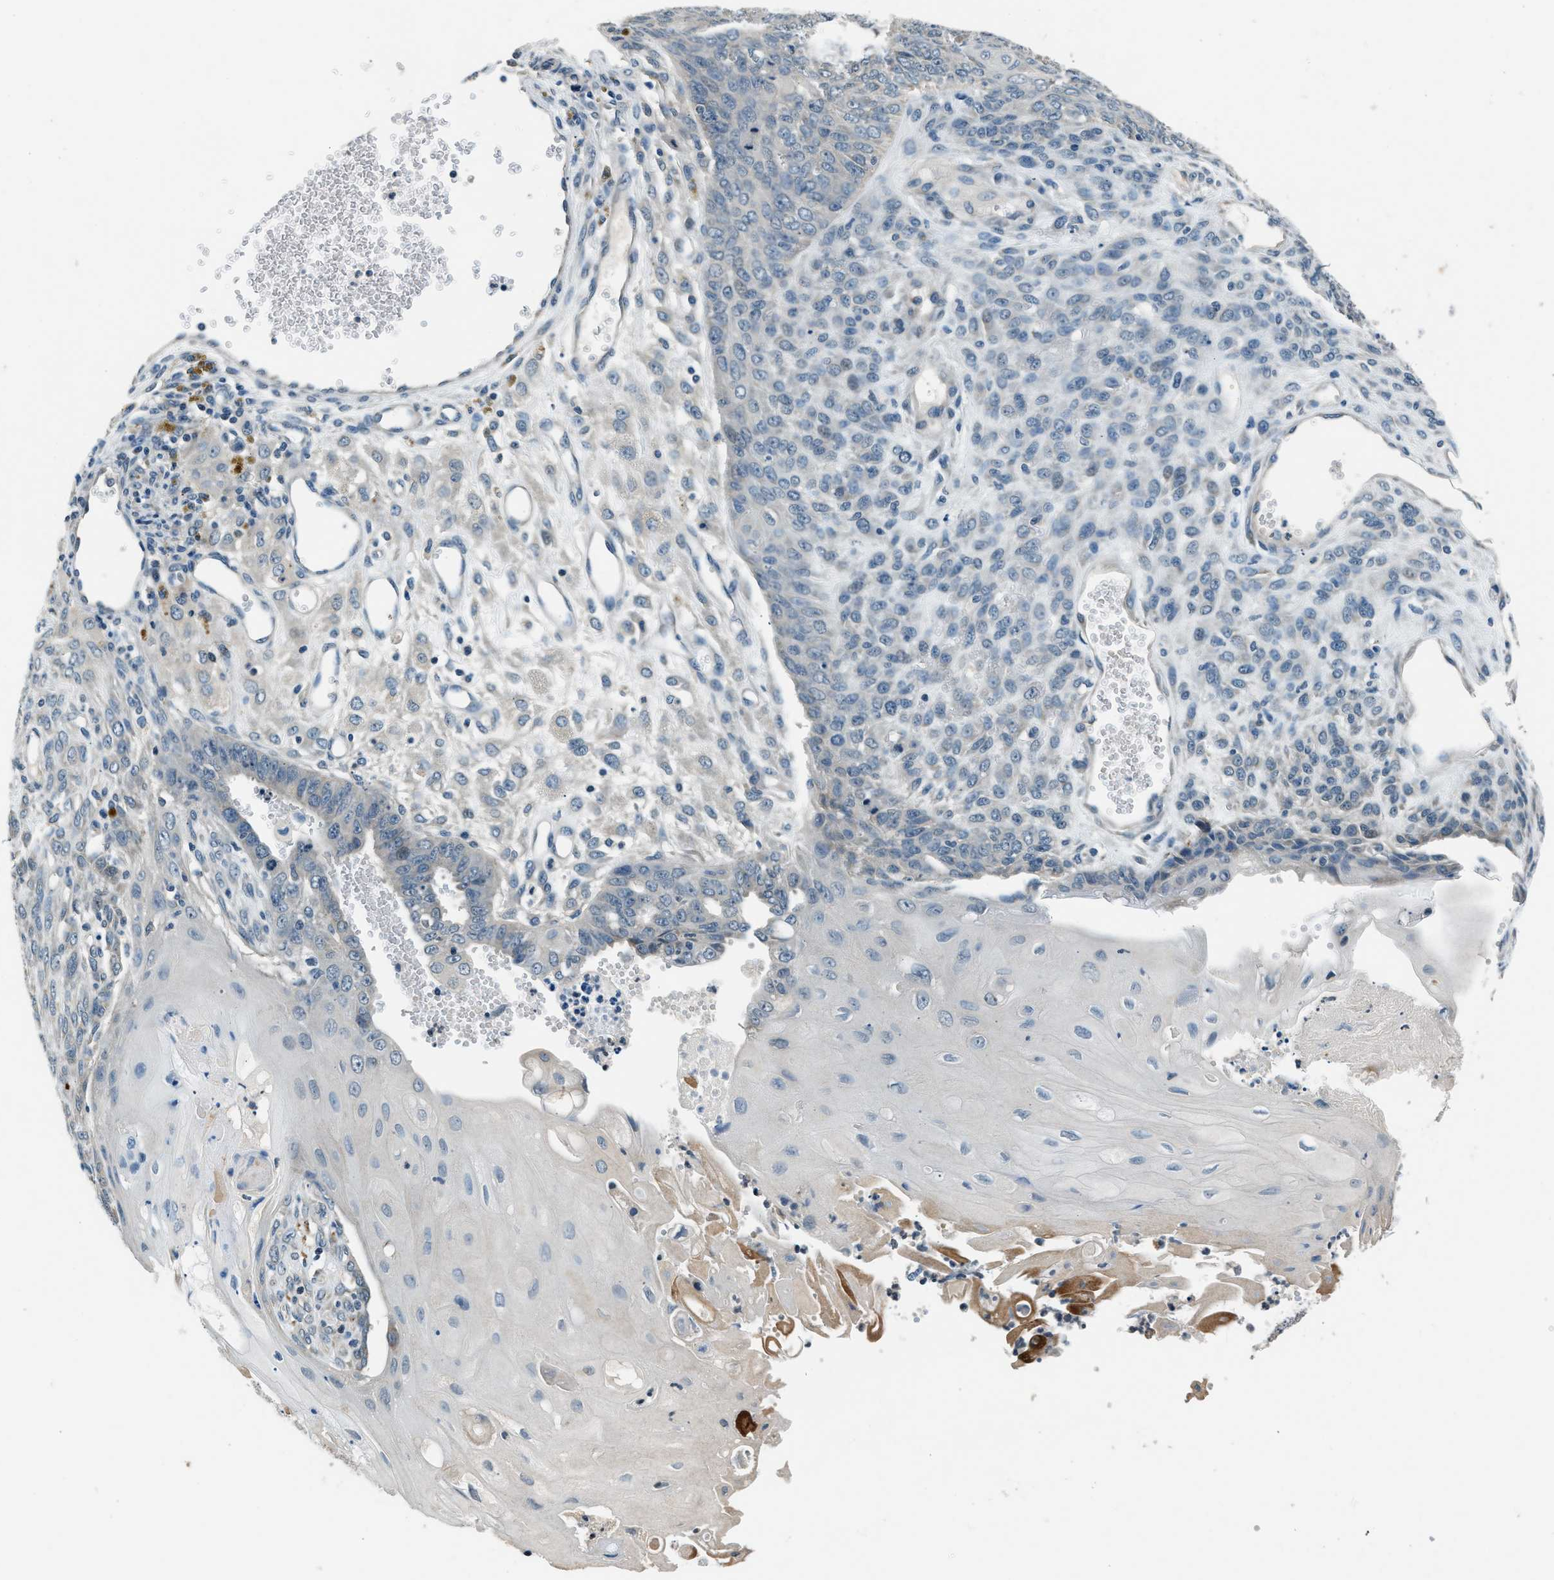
{"staining": {"intensity": "negative", "quantity": "none", "location": "none"}, "tissue": "endometrial cancer", "cell_type": "Tumor cells", "image_type": "cancer", "snomed": [{"axis": "morphology", "description": "Adenocarcinoma, NOS"}, {"axis": "topography", "description": "Endometrium"}], "caption": "This is a histopathology image of immunohistochemistry staining of adenocarcinoma (endometrial), which shows no positivity in tumor cells.", "gene": "NME8", "patient": {"sex": "female", "age": 32}}